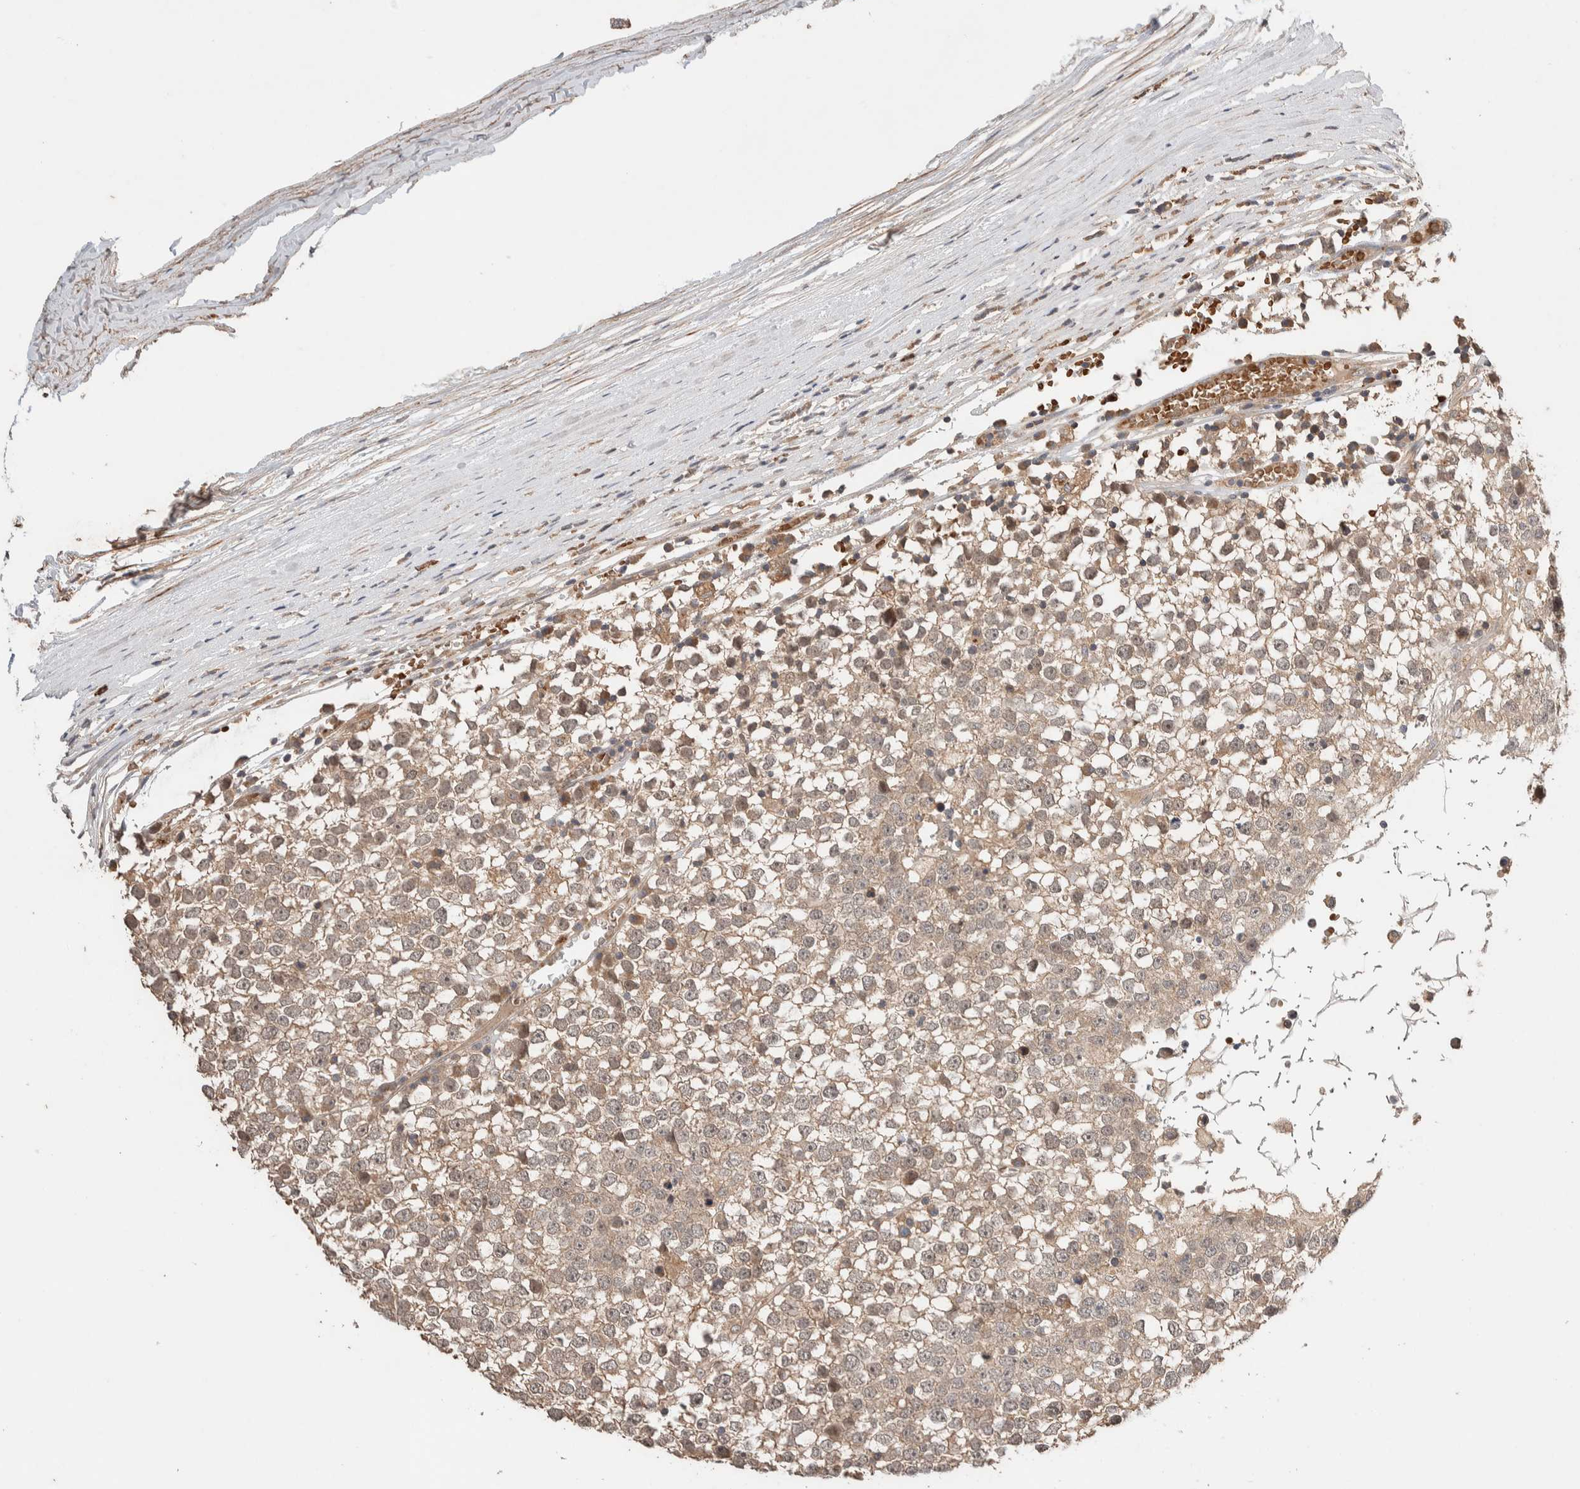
{"staining": {"intensity": "weak", "quantity": ">75%", "location": "cytoplasmic/membranous"}, "tissue": "testis cancer", "cell_type": "Tumor cells", "image_type": "cancer", "snomed": [{"axis": "morphology", "description": "Seminoma, NOS"}, {"axis": "topography", "description": "Testis"}], "caption": "This histopathology image shows IHC staining of human testis cancer, with low weak cytoplasmic/membranous staining in about >75% of tumor cells.", "gene": "WDR91", "patient": {"sex": "male", "age": 65}}